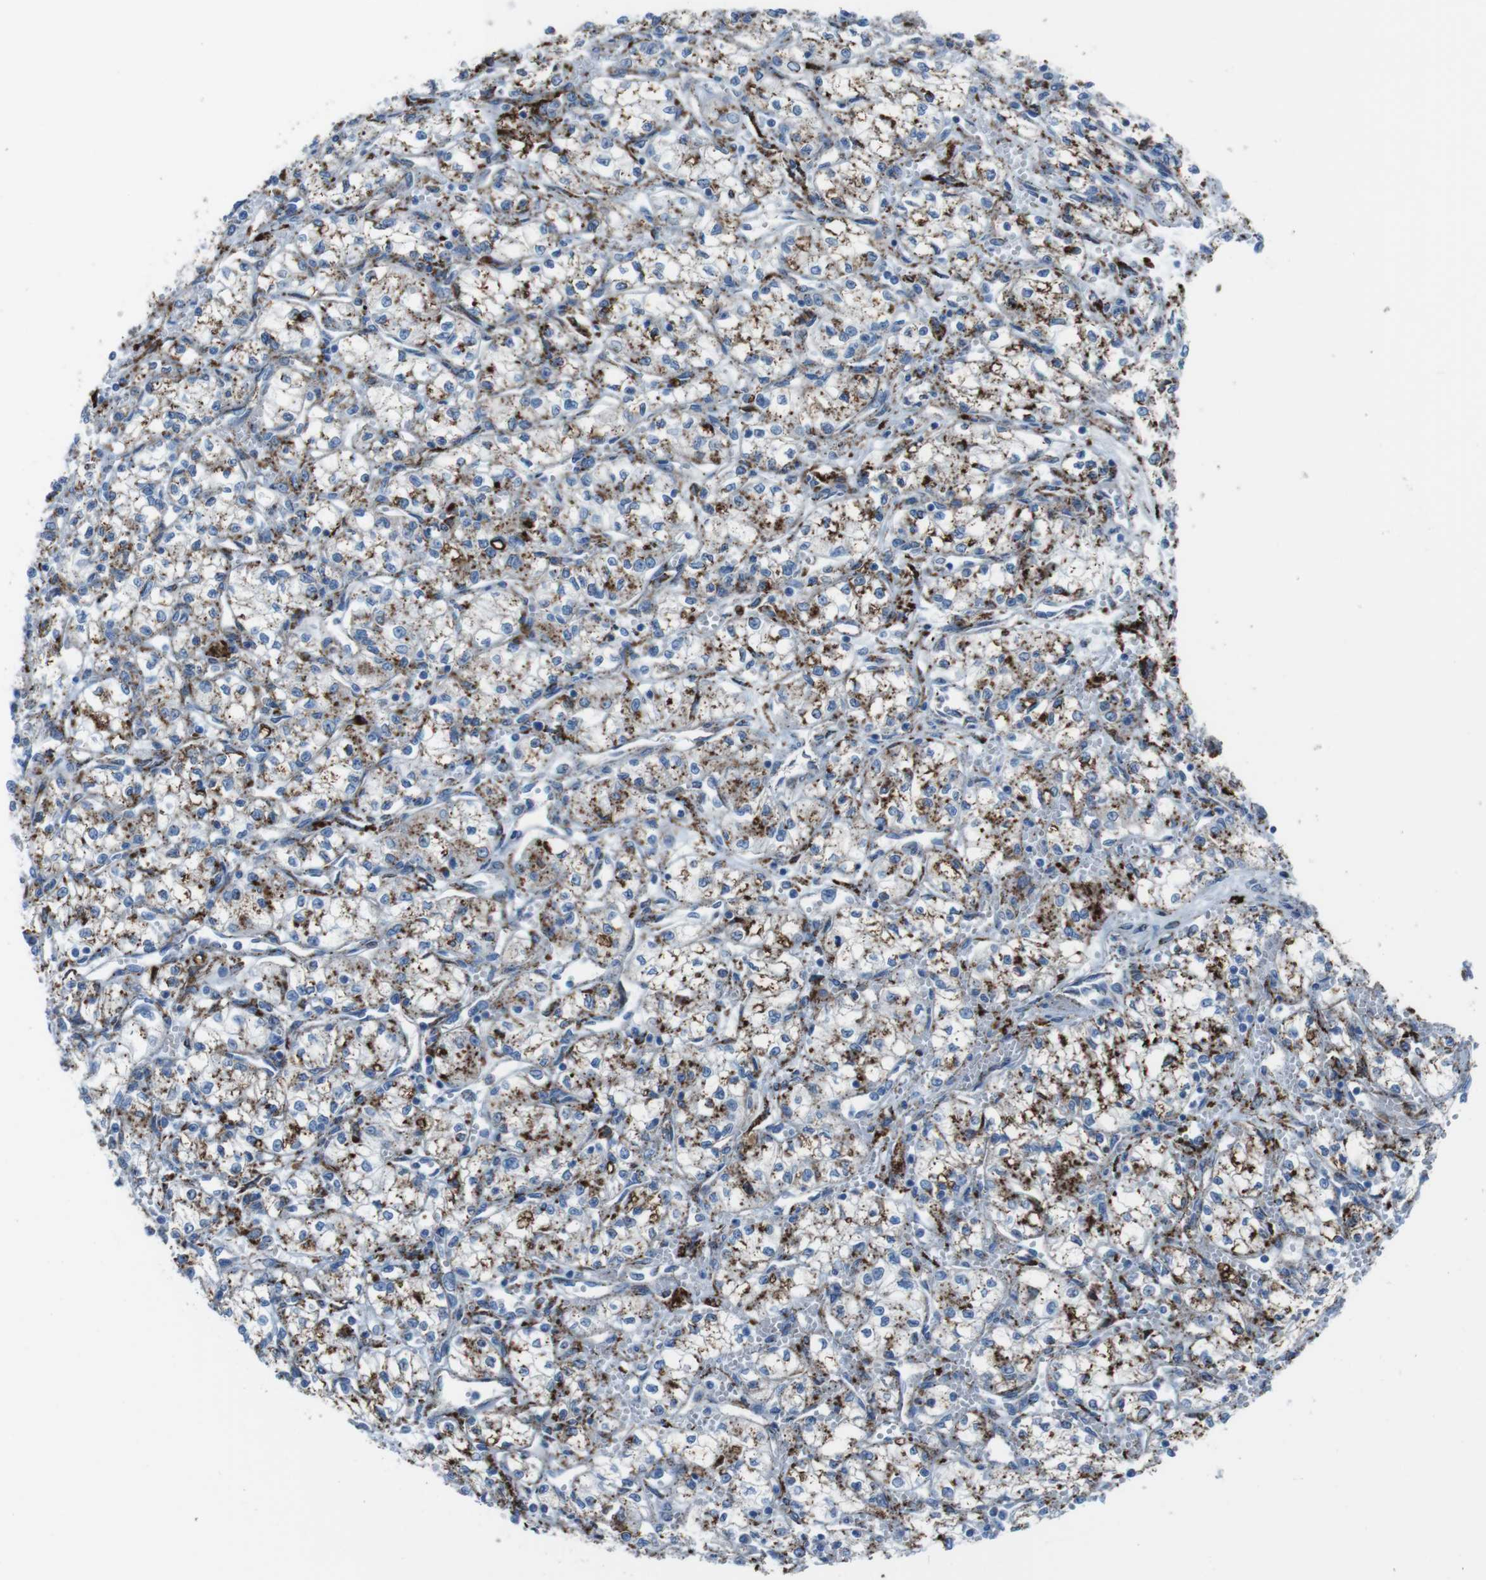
{"staining": {"intensity": "moderate", "quantity": "25%-75%", "location": "cytoplasmic/membranous"}, "tissue": "renal cancer", "cell_type": "Tumor cells", "image_type": "cancer", "snomed": [{"axis": "morphology", "description": "Normal tissue, NOS"}, {"axis": "morphology", "description": "Adenocarcinoma, NOS"}, {"axis": "topography", "description": "Kidney"}], "caption": "An immunohistochemistry image of tumor tissue is shown. Protein staining in brown shows moderate cytoplasmic/membranous positivity in renal adenocarcinoma within tumor cells.", "gene": "SCARB2", "patient": {"sex": "male", "age": 59}}